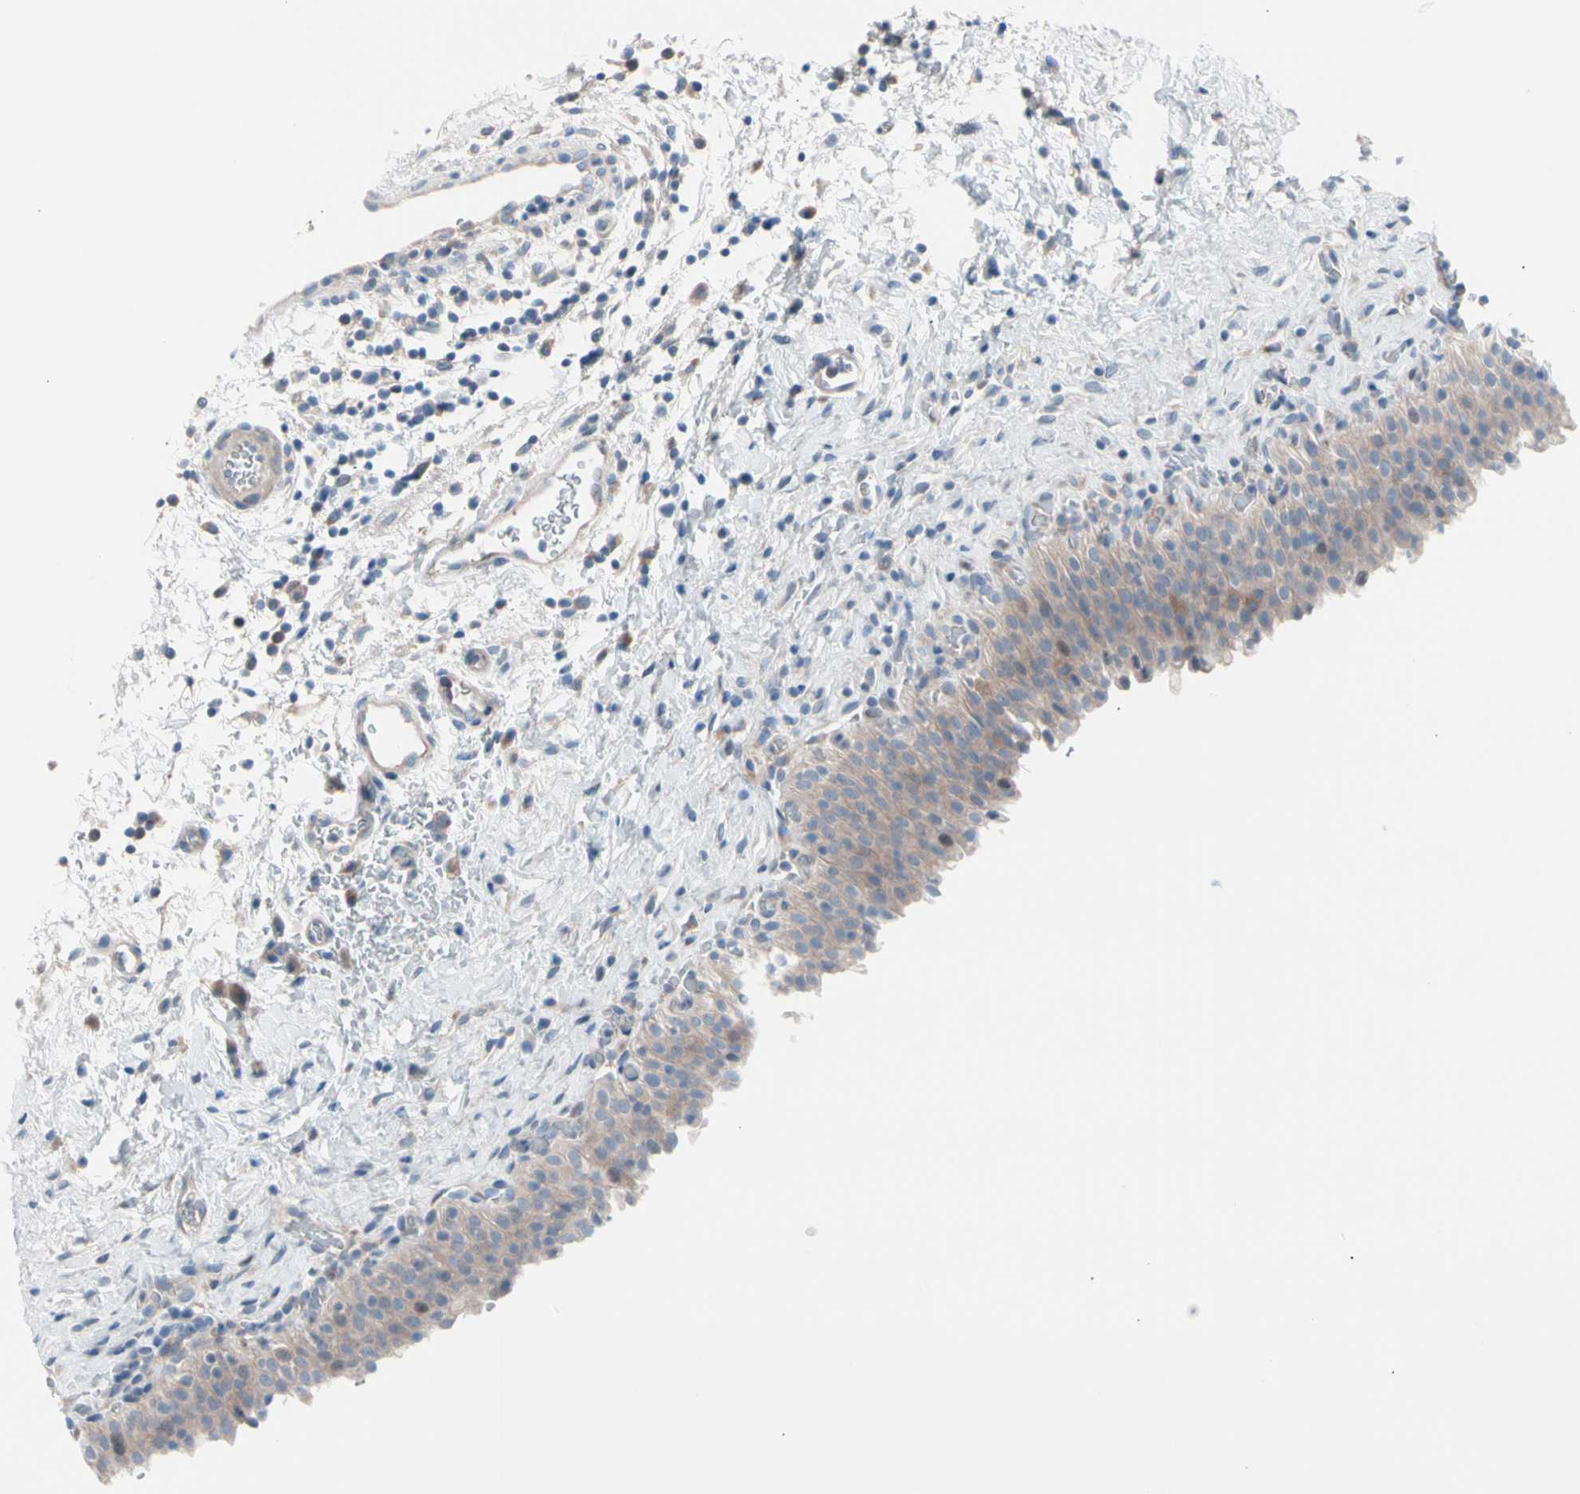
{"staining": {"intensity": "weak", "quantity": "25%-75%", "location": "cytoplasmic/membranous"}, "tissue": "urinary bladder", "cell_type": "Urothelial cells", "image_type": "normal", "snomed": [{"axis": "morphology", "description": "Normal tissue, NOS"}, {"axis": "topography", "description": "Urinary bladder"}], "caption": "Normal urinary bladder shows weak cytoplasmic/membranous positivity in about 25%-75% of urothelial cells.", "gene": "CASQ1", "patient": {"sex": "male", "age": 51}}